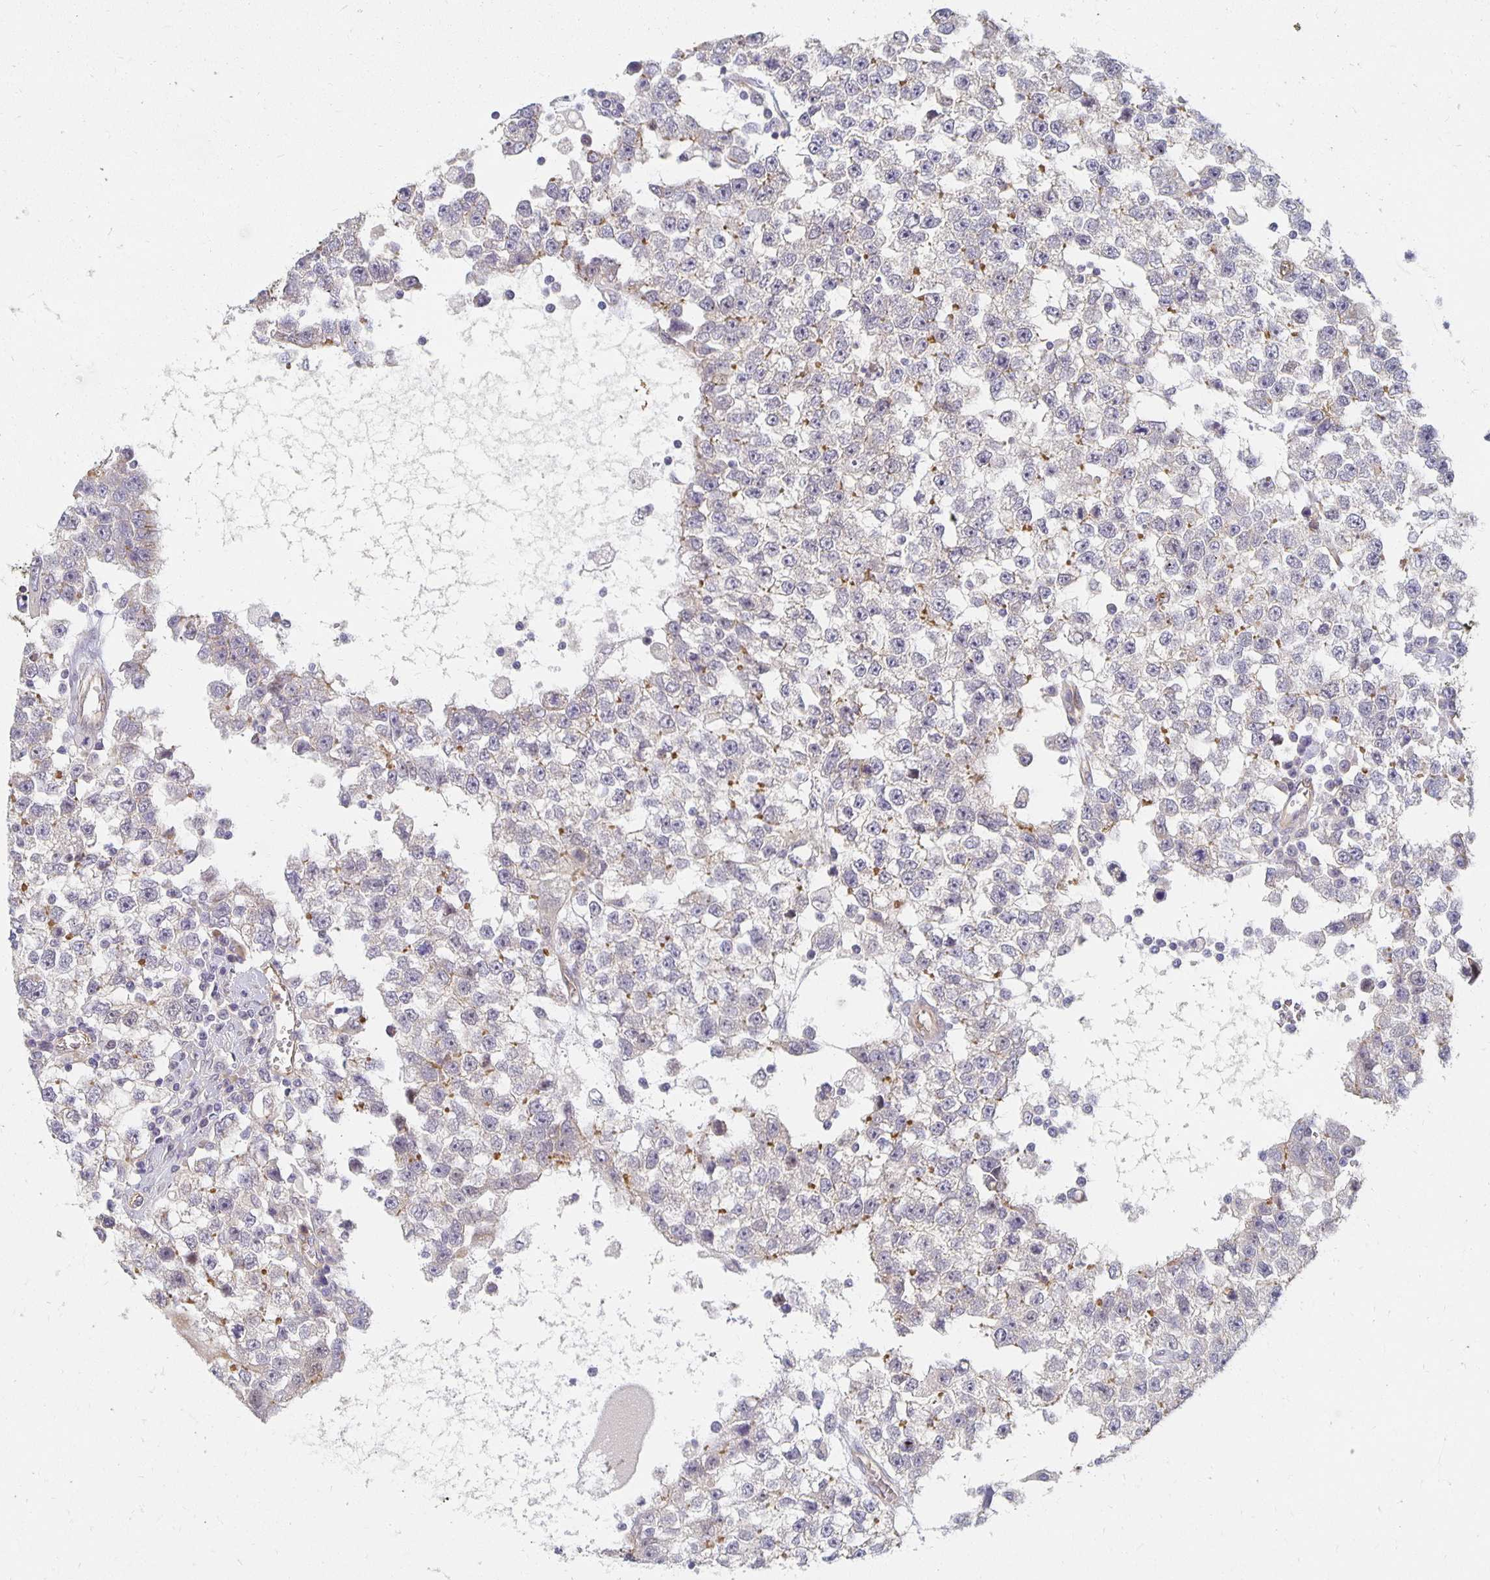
{"staining": {"intensity": "moderate", "quantity": "<25%", "location": "cytoplasmic/membranous"}, "tissue": "testis cancer", "cell_type": "Tumor cells", "image_type": "cancer", "snomed": [{"axis": "morphology", "description": "Seminoma, NOS"}, {"axis": "topography", "description": "Testis"}], "caption": "High-magnification brightfield microscopy of testis seminoma stained with DAB (3,3'-diaminobenzidine) (brown) and counterstained with hematoxylin (blue). tumor cells exhibit moderate cytoplasmic/membranous expression is identified in approximately<25% of cells. (Brightfield microscopy of DAB IHC at high magnification).", "gene": "SORL1", "patient": {"sex": "male", "age": 34}}